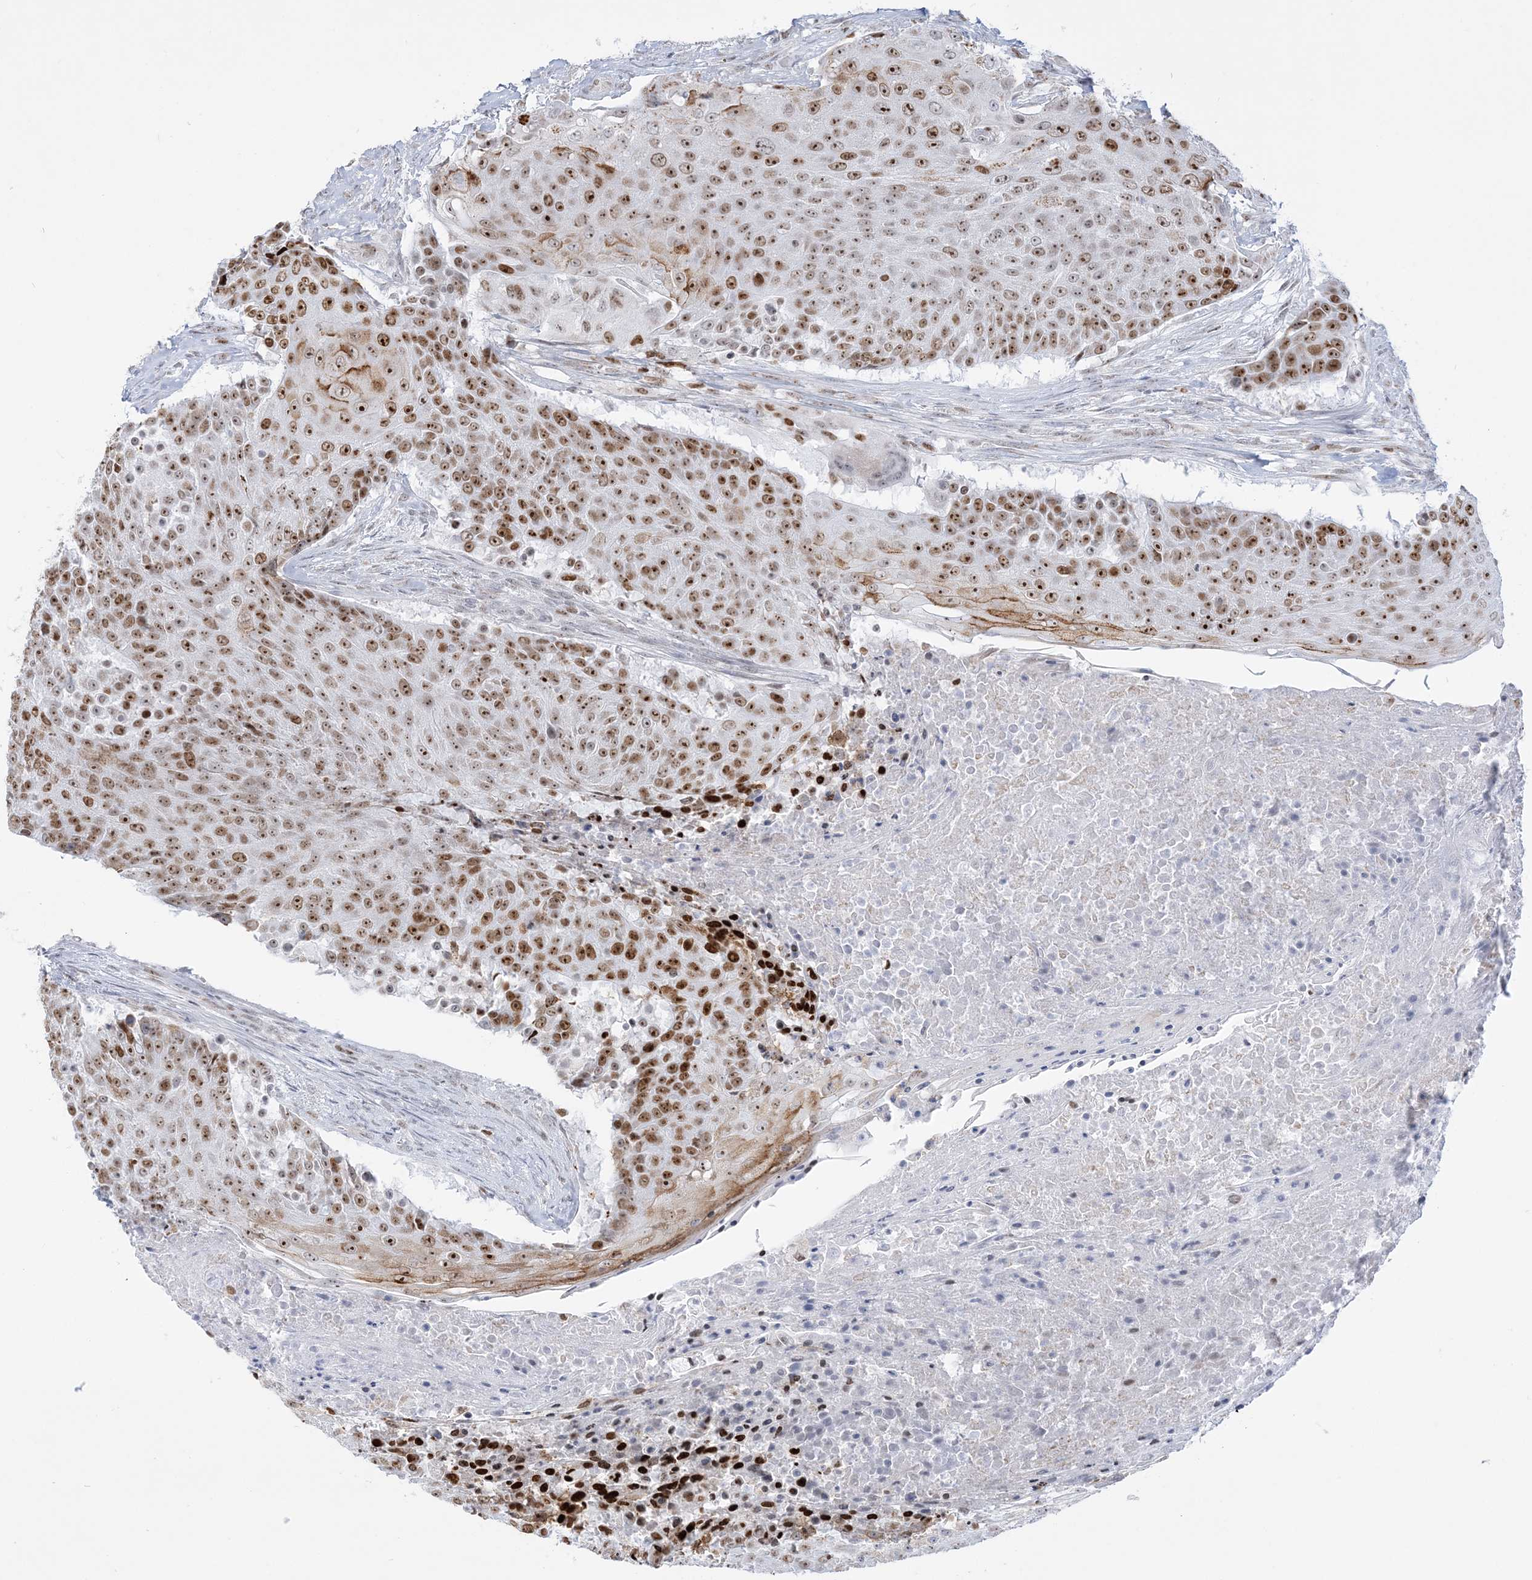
{"staining": {"intensity": "strong", "quantity": ">75%", "location": "nuclear"}, "tissue": "urothelial cancer", "cell_type": "Tumor cells", "image_type": "cancer", "snomed": [{"axis": "morphology", "description": "Urothelial carcinoma, High grade"}, {"axis": "topography", "description": "Urinary bladder"}], "caption": "Urothelial cancer stained with a brown dye reveals strong nuclear positive positivity in about >75% of tumor cells.", "gene": "DDX21", "patient": {"sex": "female", "age": 63}}